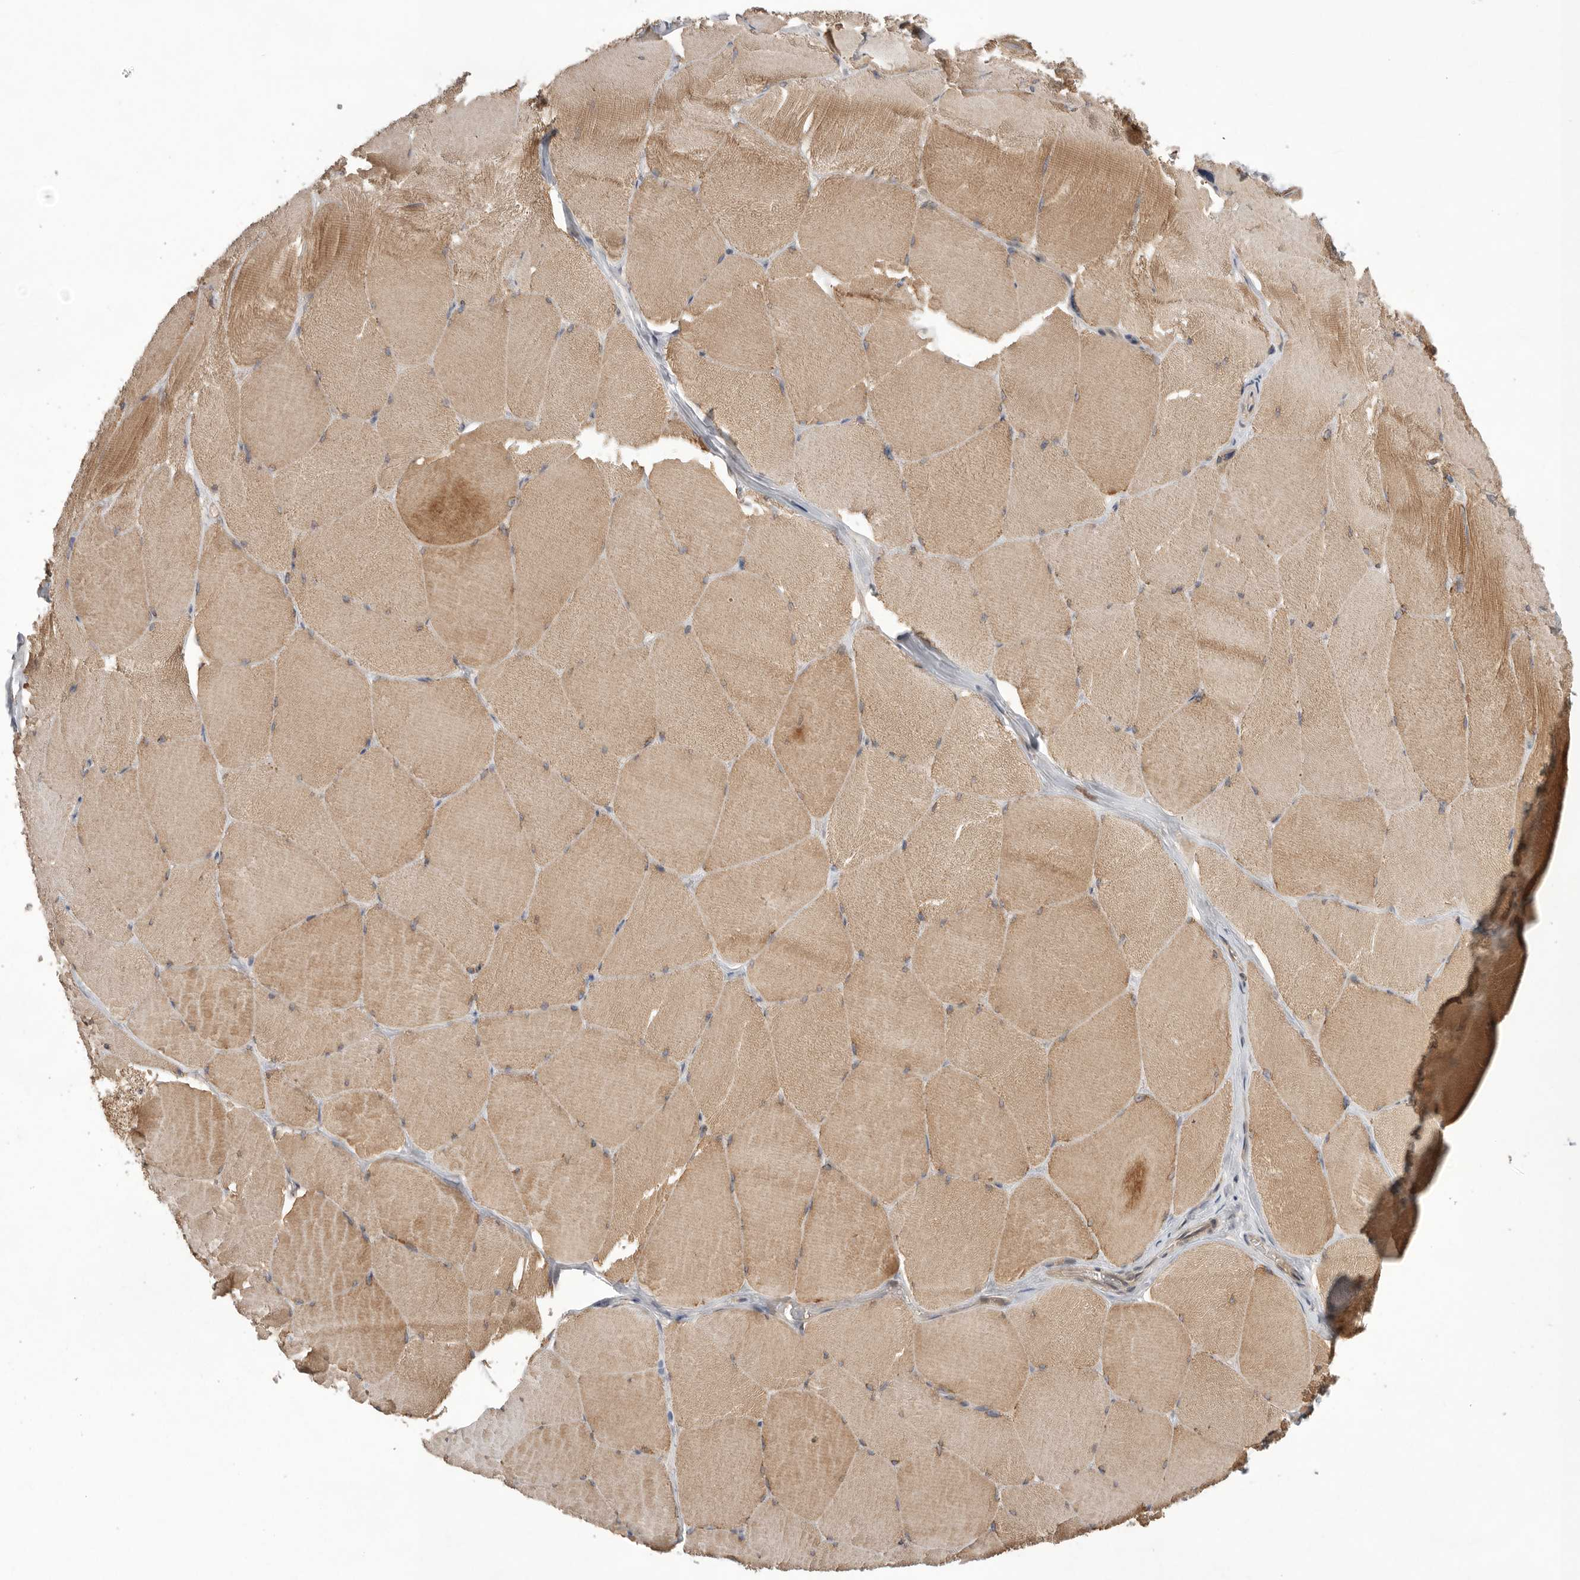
{"staining": {"intensity": "moderate", "quantity": ">75%", "location": "cytoplasmic/membranous"}, "tissue": "skeletal muscle", "cell_type": "Myocytes", "image_type": "normal", "snomed": [{"axis": "morphology", "description": "Normal tissue, NOS"}, {"axis": "topography", "description": "Skin"}, {"axis": "topography", "description": "Skeletal muscle"}], "caption": "Skeletal muscle was stained to show a protein in brown. There is medium levels of moderate cytoplasmic/membranous staining in approximately >75% of myocytes. (IHC, brightfield microscopy, high magnification).", "gene": "NRCAM", "patient": {"sex": "male", "age": 83}}